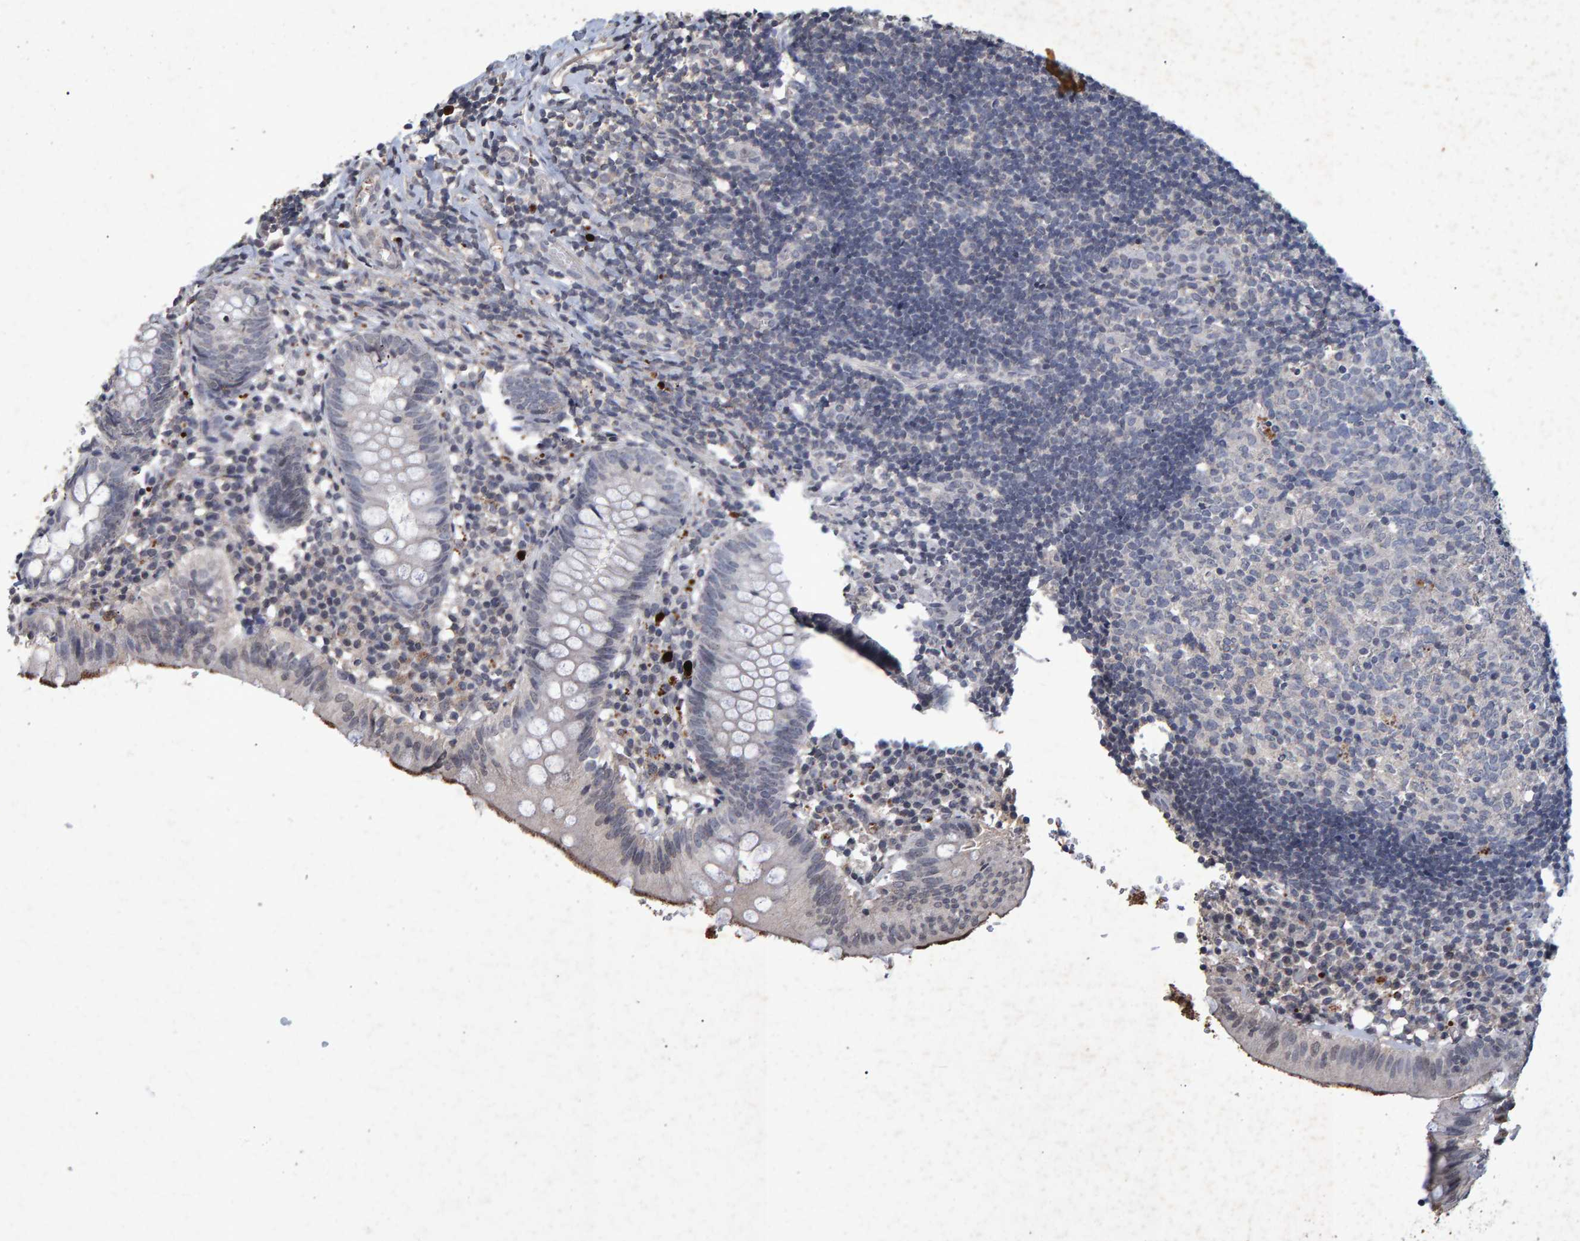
{"staining": {"intensity": "negative", "quantity": "none", "location": "none"}, "tissue": "appendix", "cell_type": "Glandular cells", "image_type": "normal", "snomed": [{"axis": "morphology", "description": "Normal tissue, NOS"}, {"axis": "topography", "description": "Appendix"}], "caption": "The micrograph reveals no significant positivity in glandular cells of appendix. (Brightfield microscopy of DAB immunohistochemistry (IHC) at high magnification).", "gene": "GALC", "patient": {"sex": "male", "age": 8}}